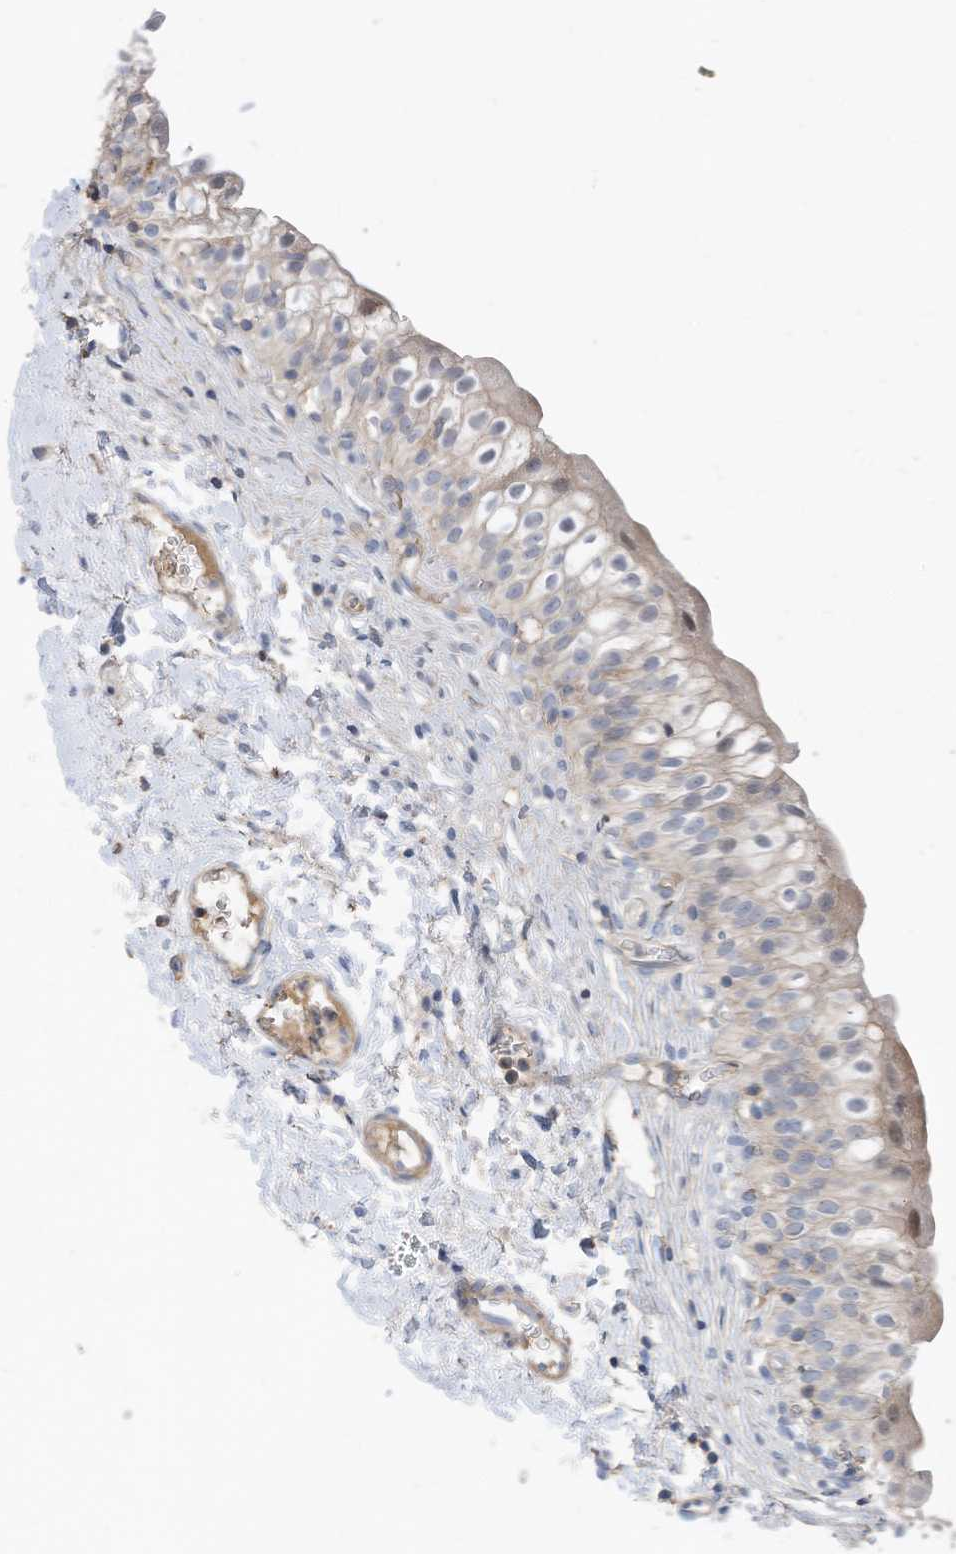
{"staining": {"intensity": "negative", "quantity": "none", "location": "none"}, "tissue": "urinary bladder", "cell_type": "Urothelial cells", "image_type": "normal", "snomed": [{"axis": "morphology", "description": "Normal tissue, NOS"}, {"axis": "topography", "description": "Urinary bladder"}], "caption": "Immunohistochemistry (IHC) micrograph of unremarkable urinary bladder: urinary bladder stained with DAB (3,3'-diaminobenzidine) exhibits no significant protein positivity in urothelial cells. The staining is performed using DAB (3,3'-diaminobenzidine) brown chromogen with nuclei counter-stained in using hematoxylin.", "gene": "SLFN14", "patient": {"sex": "male", "age": 55}}